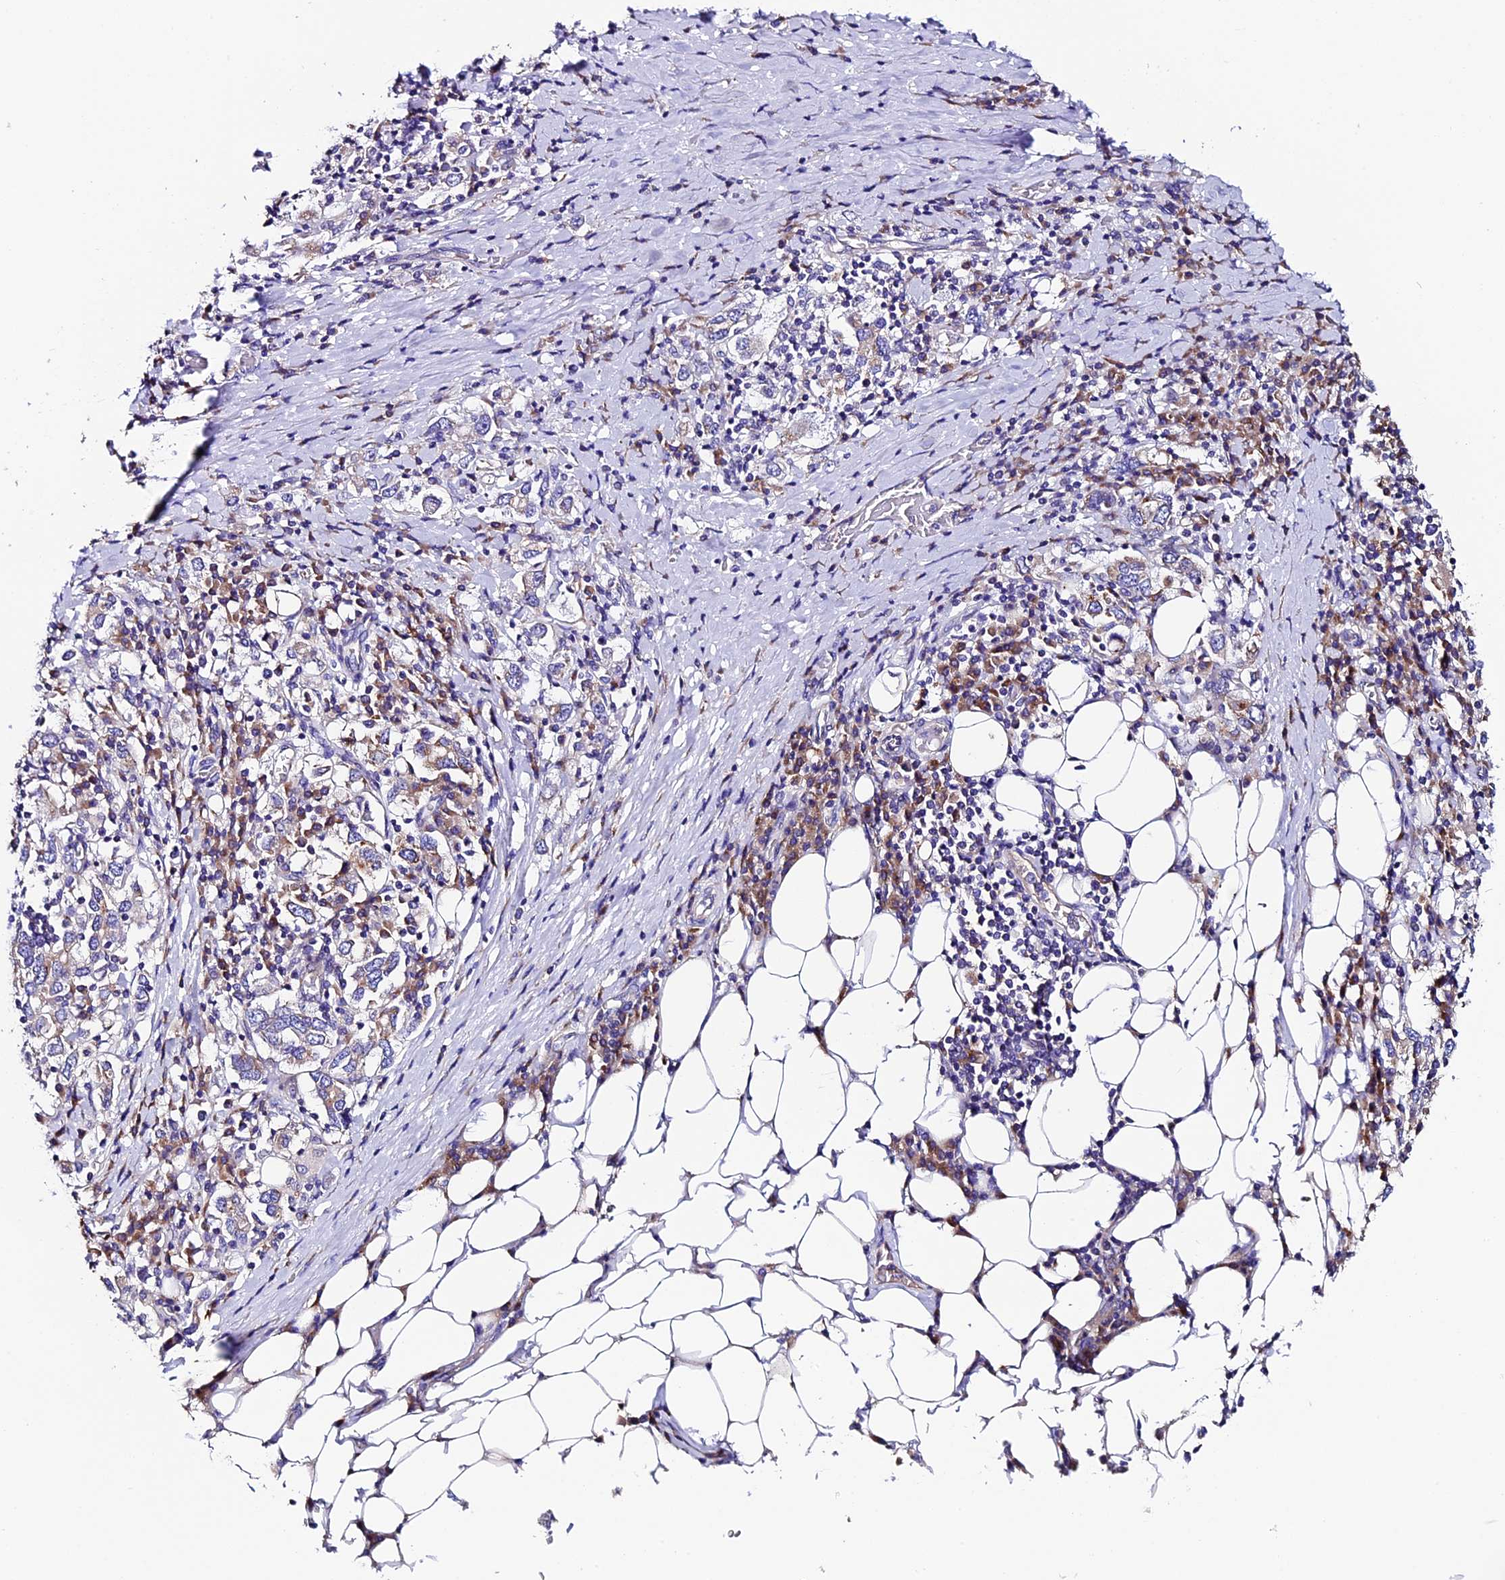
{"staining": {"intensity": "weak", "quantity": "<25%", "location": "cytoplasmic/membranous"}, "tissue": "stomach cancer", "cell_type": "Tumor cells", "image_type": "cancer", "snomed": [{"axis": "morphology", "description": "Adenocarcinoma, NOS"}, {"axis": "topography", "description": "Stomach, upper"}, {"axis": "topography", "description": "Stomach"}], "caption": "A photomicrograph of stomach cancer (adenocarcinoma) stained for a protein demonstrates no brown staining in tumor cells.", "gene": "COMTD1", "patient": {"sex": "male", "age": 62}}